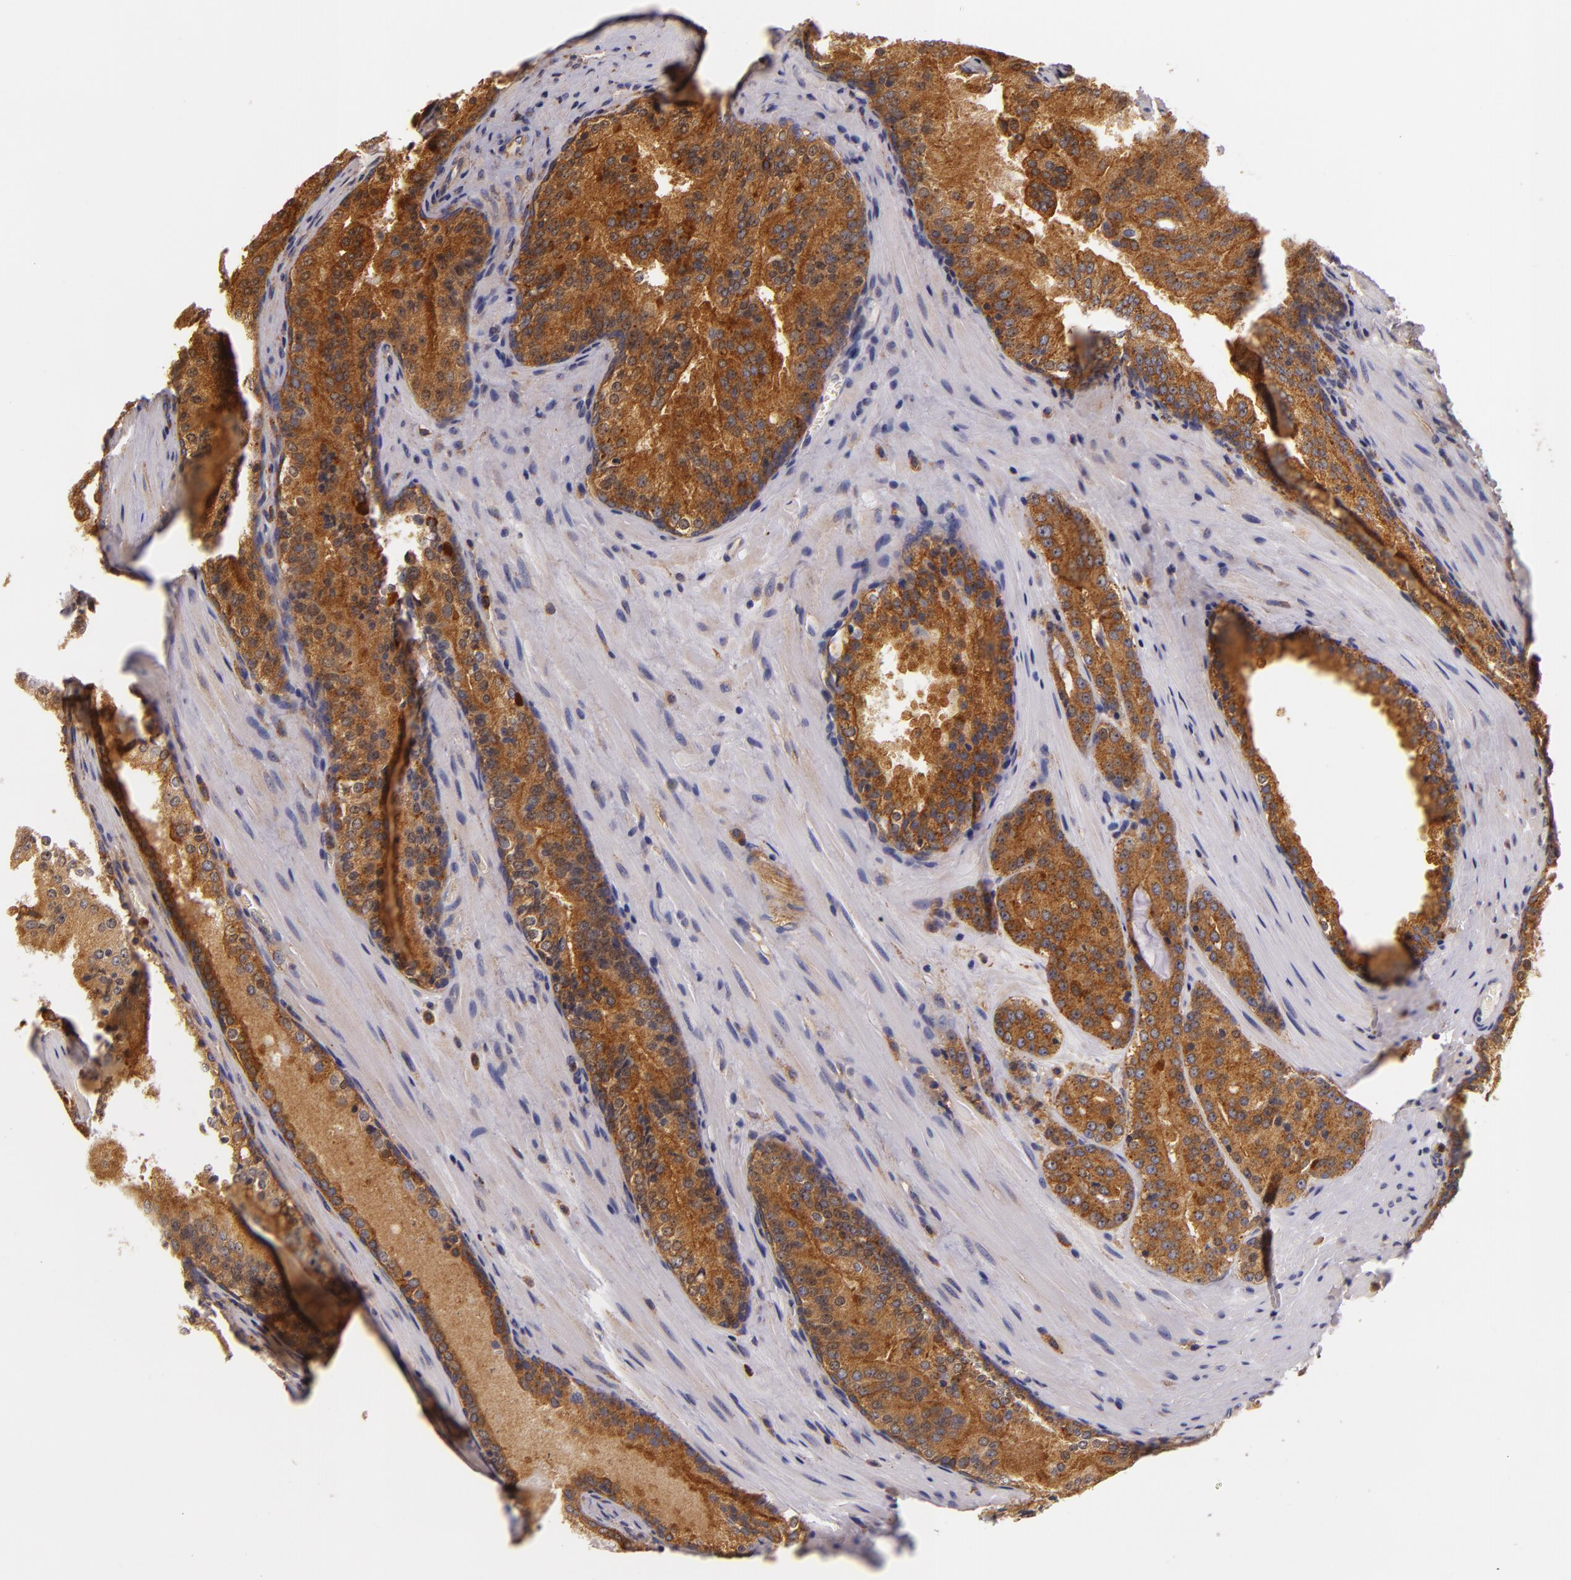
{"staining": {"intensity": "strong", "quantity": ">75%", "location": "cytoplasmic/membranous"}, "tissue": "prostate cancer", "cell_type": "Tumor cells", "image_type": "cancer", "snomed": [{"axis": "morphology", "description": "Adenocarcinoma, Medium grade"}, {"axis": "topography", "description": "Prostate"}], "caption": "A high-resolution photomicrograph shows IHC staining of prostate medium-grade adenocarcinoma, which demonstrates strong cytoplasmic/membranous expression in about >75% of tumor cells.", "gene": "TOM1", "patient": {"sex": "male", "age": 72}}